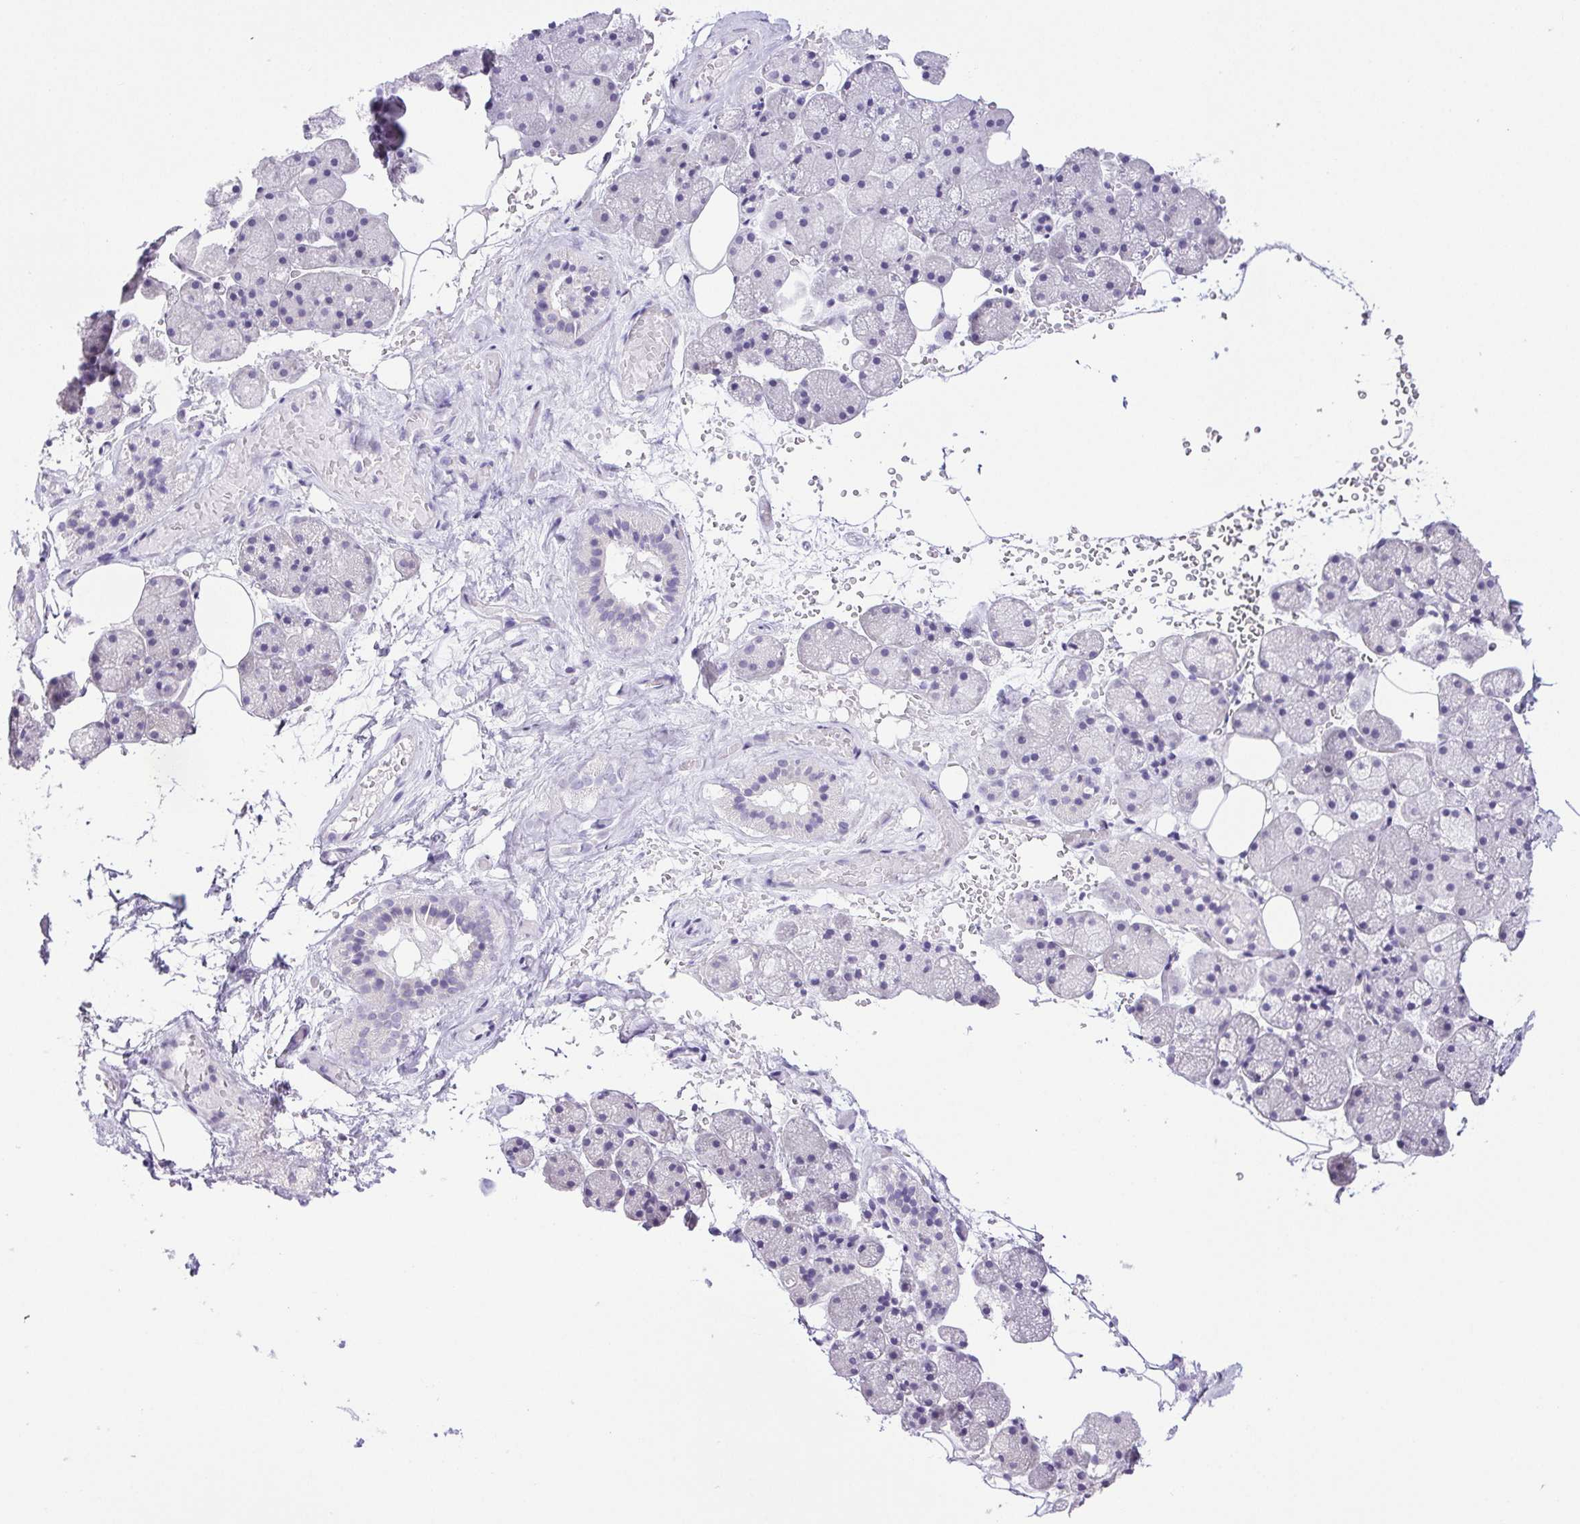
{"staining": {"intensity": "negative", "quantity": "none", "location": "none"}, "tissue": "salivary gland", "cell_type": "Glandular cells", "image_type": "normal", "snomed": [{"axis": "morphology", "description": "Normal tissue, NOS"}, {"axis": "topography", "description": "Salivary gland"}, {"axis": "topography", "description": "Peripheral nerve tissue"}], "caption": "The micrograph reveals no staining of glandular cells in benign salivary gland. Brightfield microscopy of immunohistochemistry stained with DAB (3,3'-diaminobenzidine) (brown) and hematoxylin (blue), captured at high magnification.", "gene": "PAPPA2", "patient": {"sex": "male", "age": 38}}